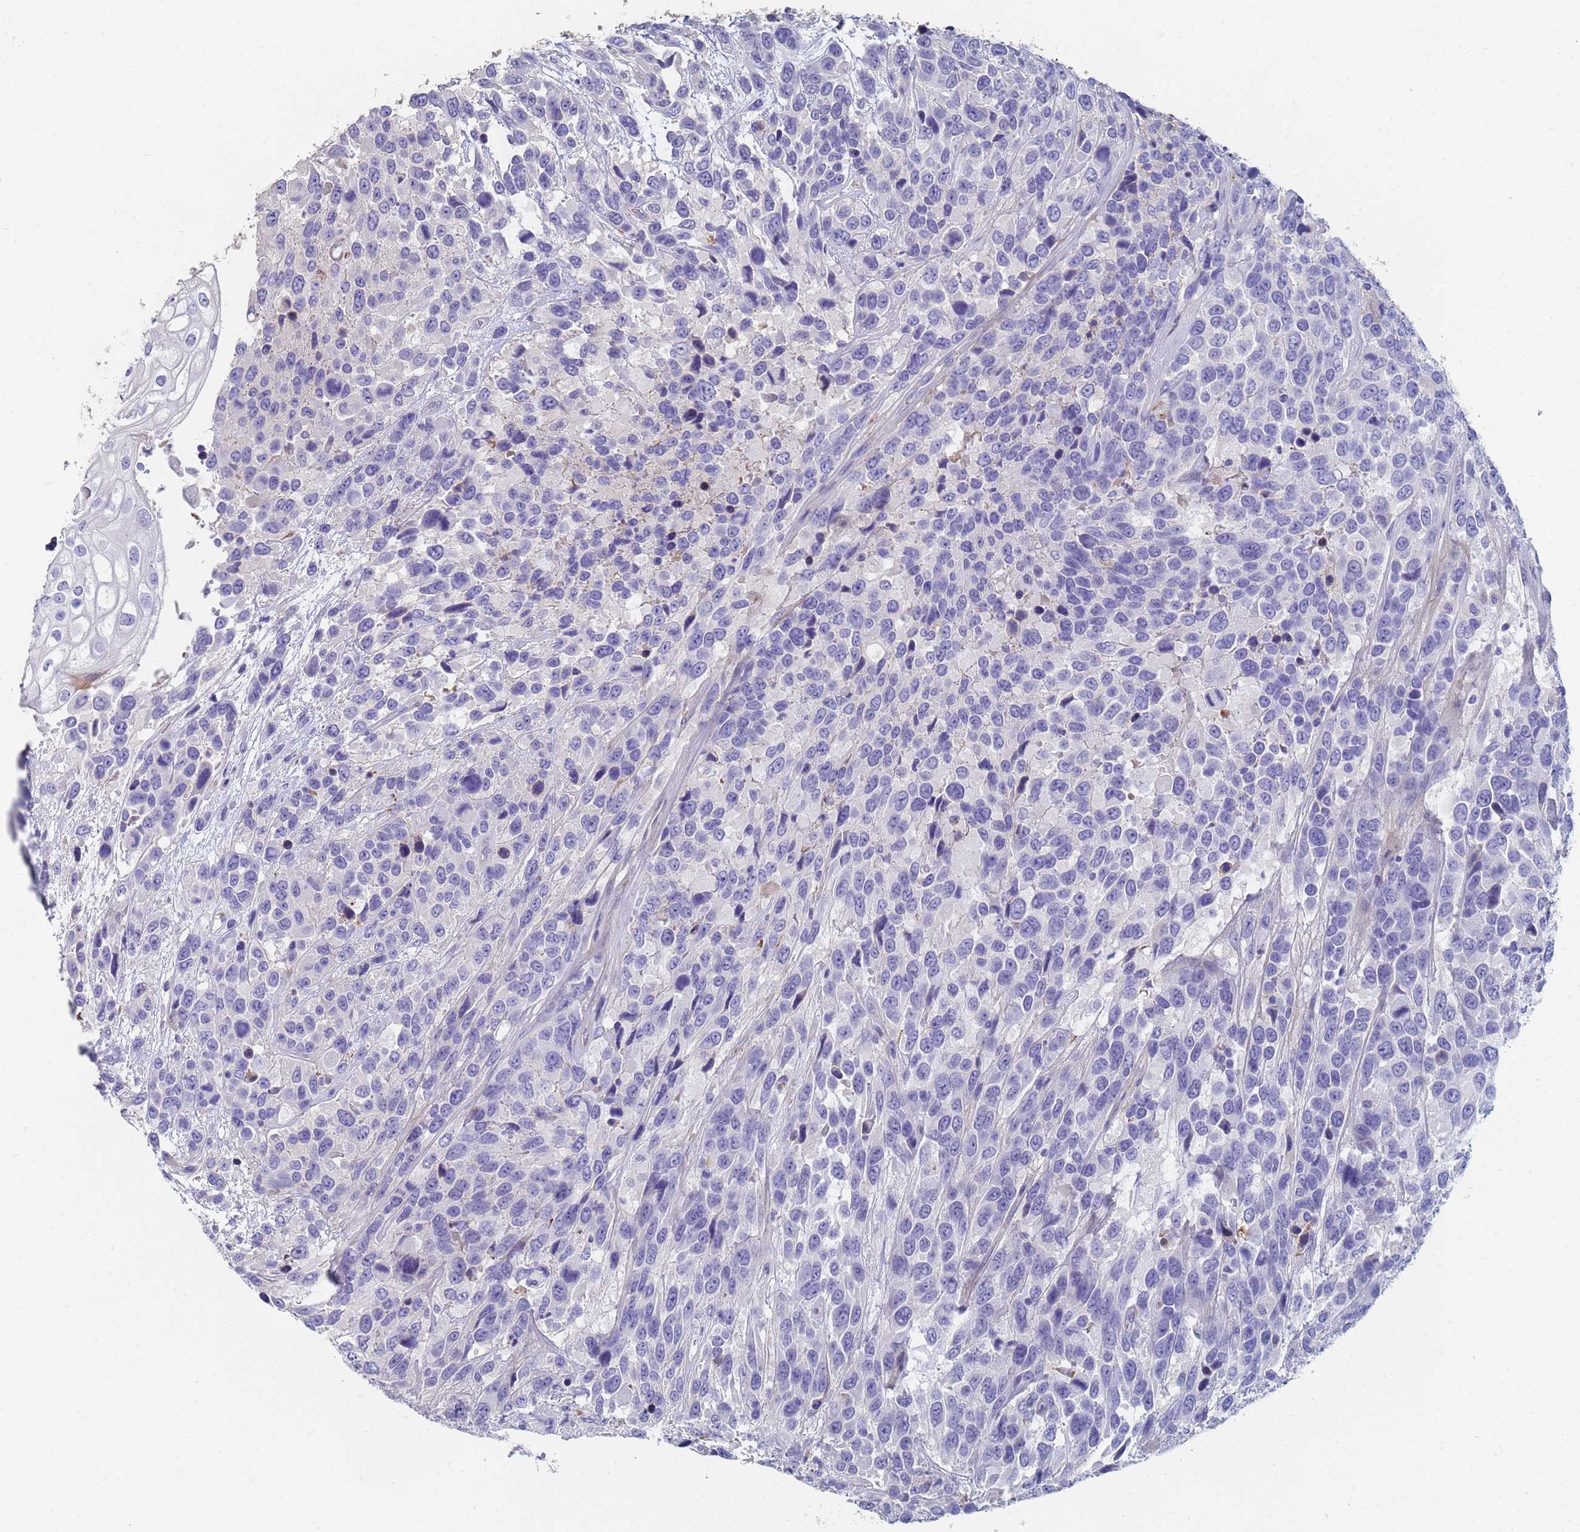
{"staining": {"intensity": "negative", "quantity": "none", "location": "none"}, "tissue": "urothelial cancer", "cell_type": "Tumor cells", "image_type": "cancer", "snomed": [{"axis": "morphology", "description": "Urothelial carcinoma, High grade"}, {"axis": "topography", "description": "Urinary bladder"}], "caption": "Human urothelial cancer stained for a protein using IHC reveals no staining in tumor cells.", "gene": "ABCA8", "patient": {"sex": "female", "age": 70}}